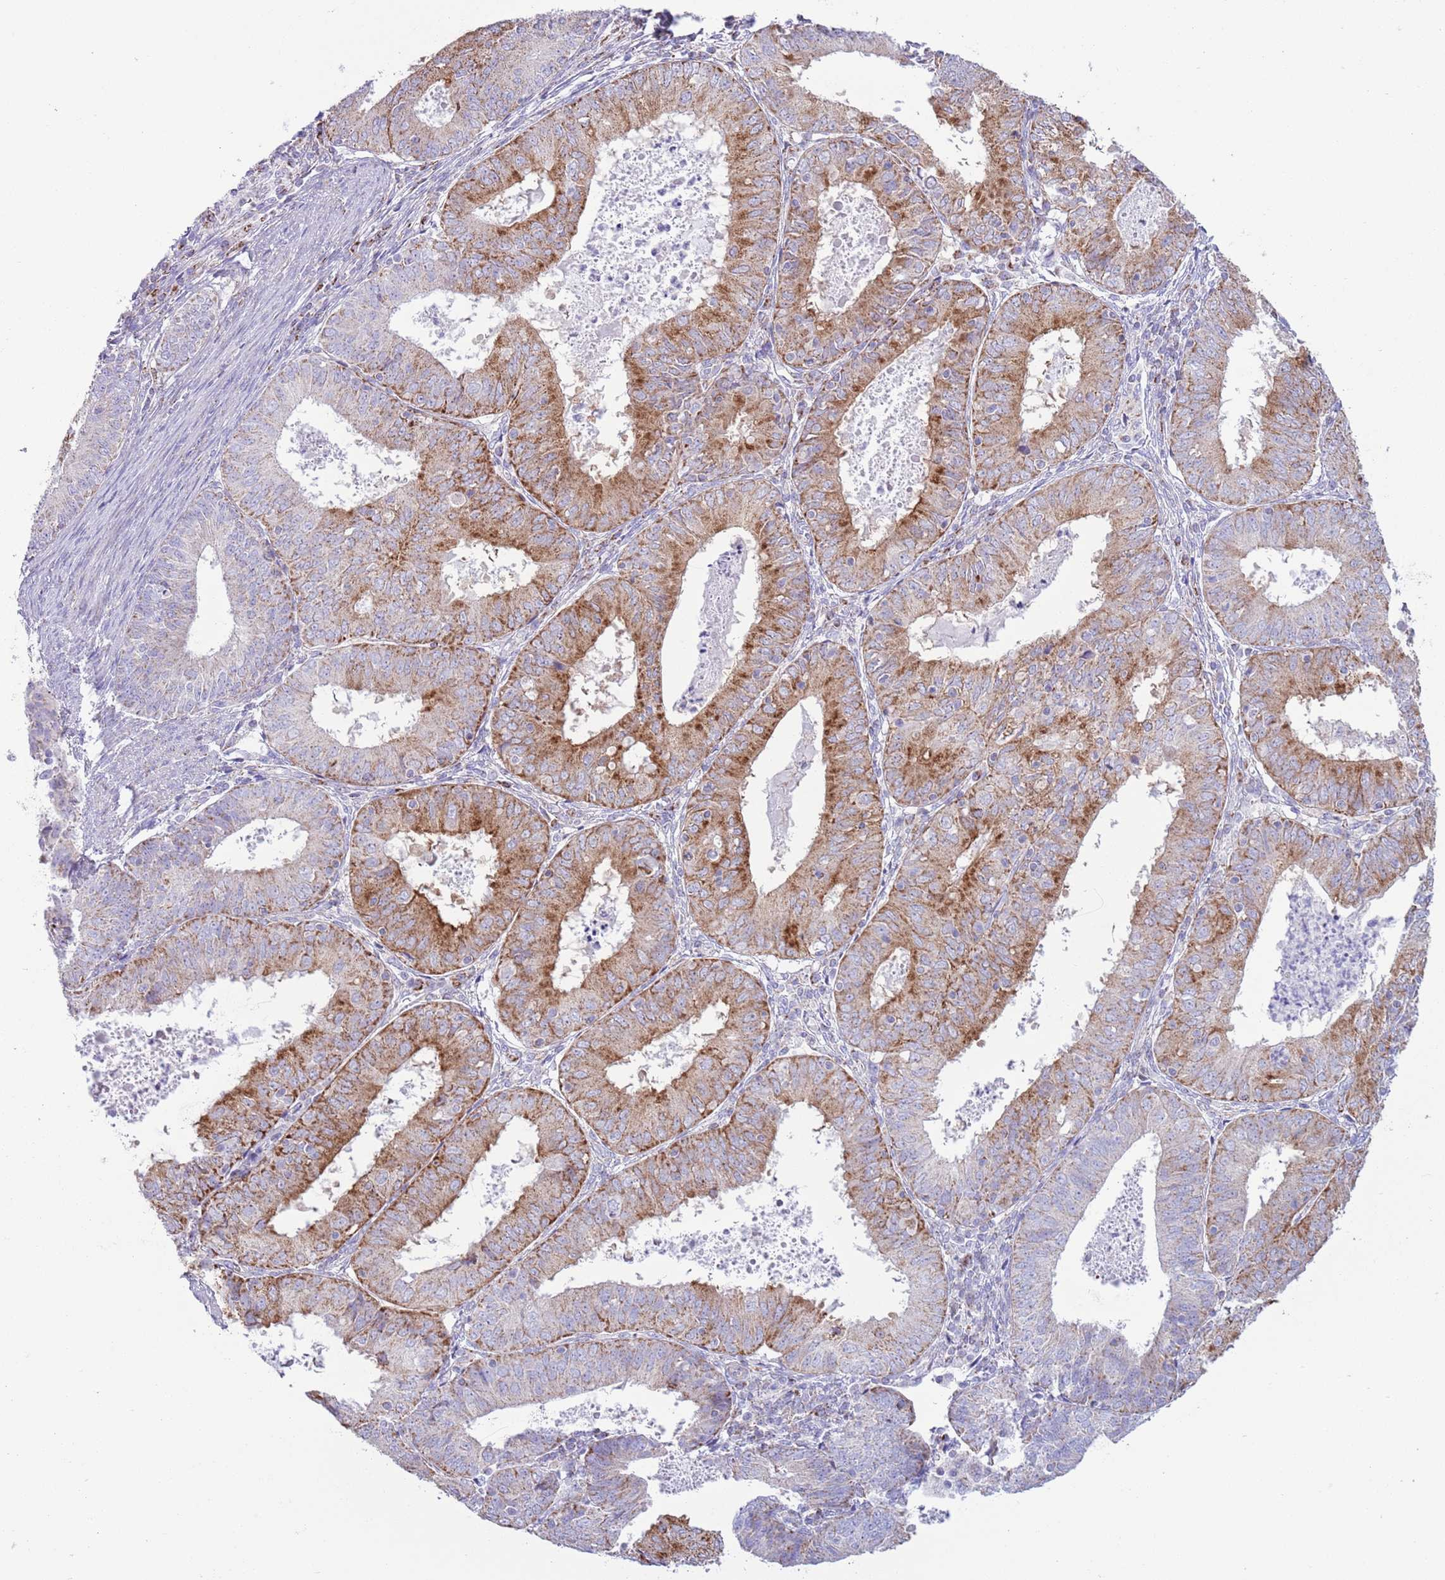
{"staining": {"intensity": "moderate", "quantity": "25%-75%", "location": "cytoplasmic/membranous"}, "tissue": "endometrial cancer", "cell_type": "Tumor cells", "image_type": "cancer", "snomed": [{"axis": "morphology", "description": "Adenocarcinoma, NOS"}, {"axis": "topography", "description": "Endometrium"}], "caption": "Human endometrial cancer stained for a protein (brown) exhibits moderate cytoplasmic/membranous positive expression in about 25%-75% of tumor cells.", "gene": "ATP6V1B1", "patient": {"sex": "female", "age": 57}}